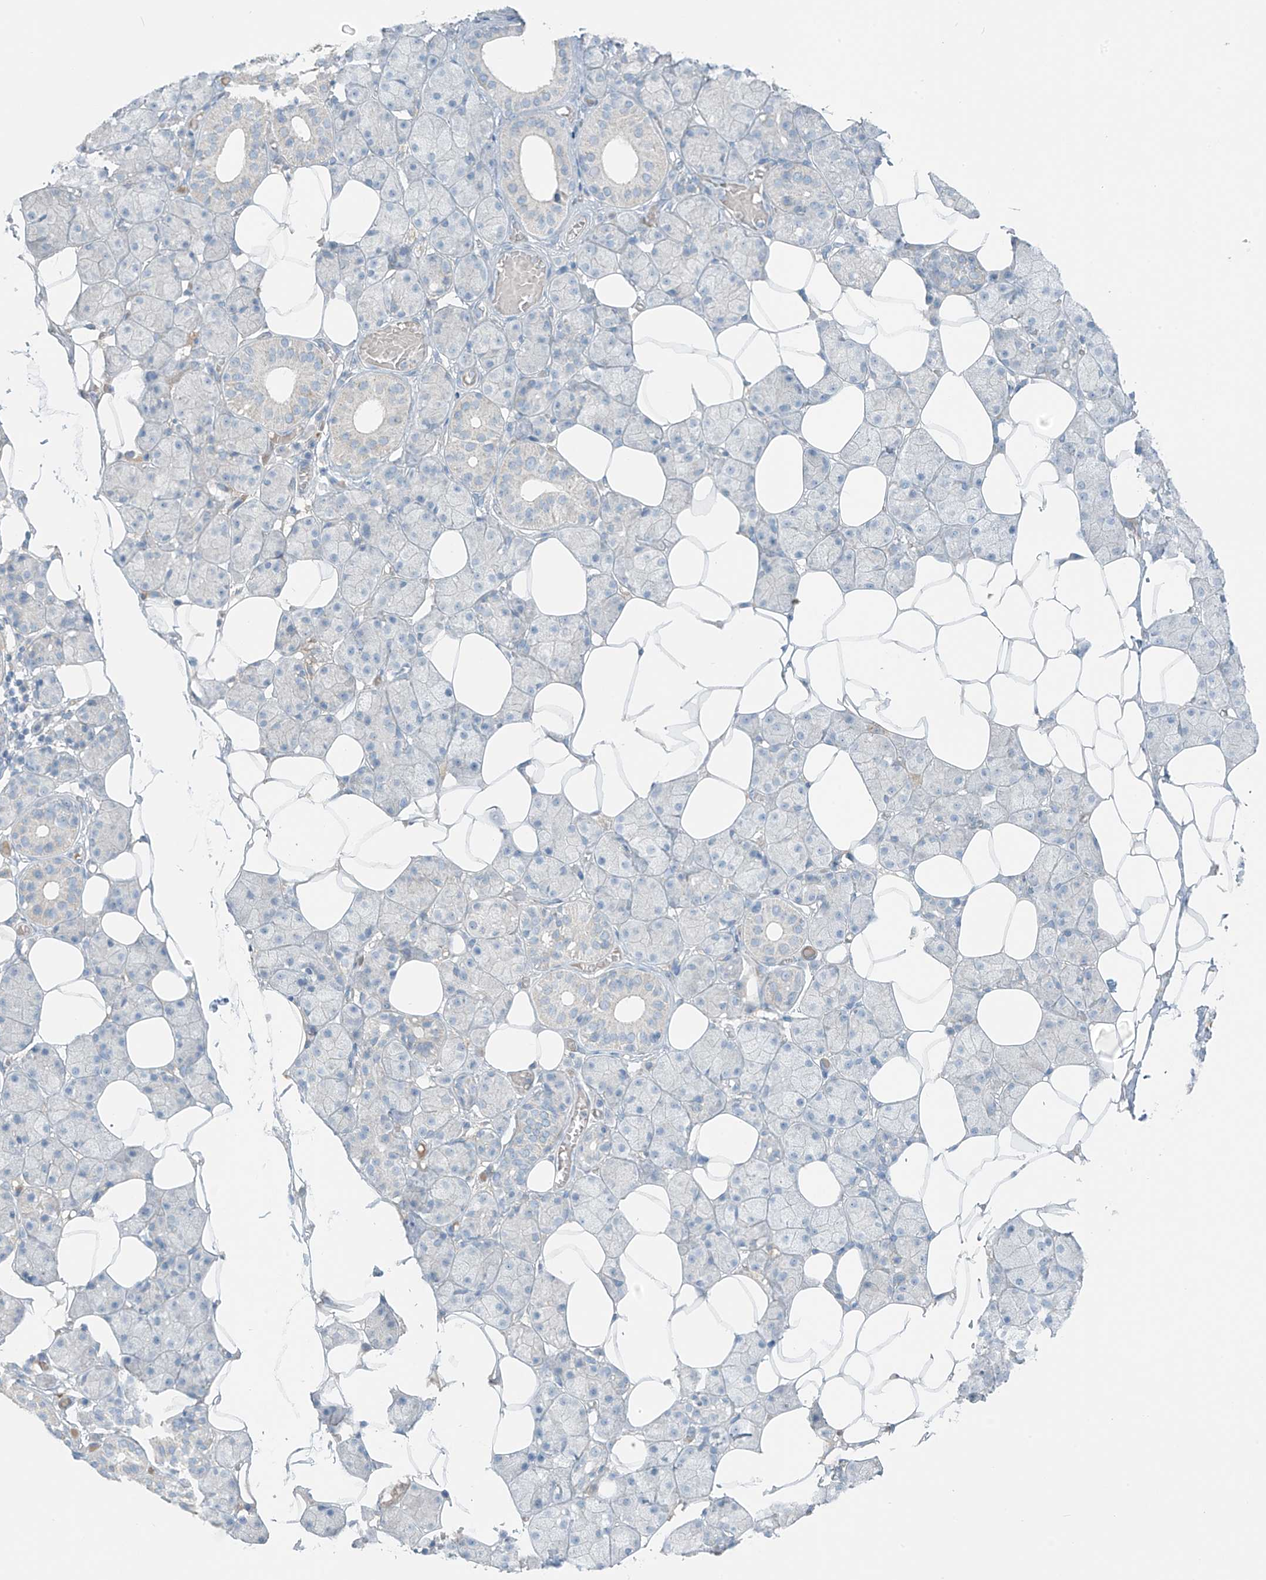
{"staining": {"intensity": "negative", "quantity": "none", "location": "none"}, "tissue": "salivary gland", "cell_type": "Glandular cells", "image_type": "normal", "snomed": [{"axis": "morphology", "description": "Normal tissue, NOS"}, {"axis": "topography", "description": "Salivary gland"}], "caption": "Image shows no protein staining in glandular cells of normal salivary gland. (Stains: DAB (3,3'-diaminobenzidine) immunohistochemistry with hematoxylin counter stain, Microscopy: brightfield microscopy at high magnification).", "gene": "FAM131C", "patient": {"sex": "female", "age": 33}}